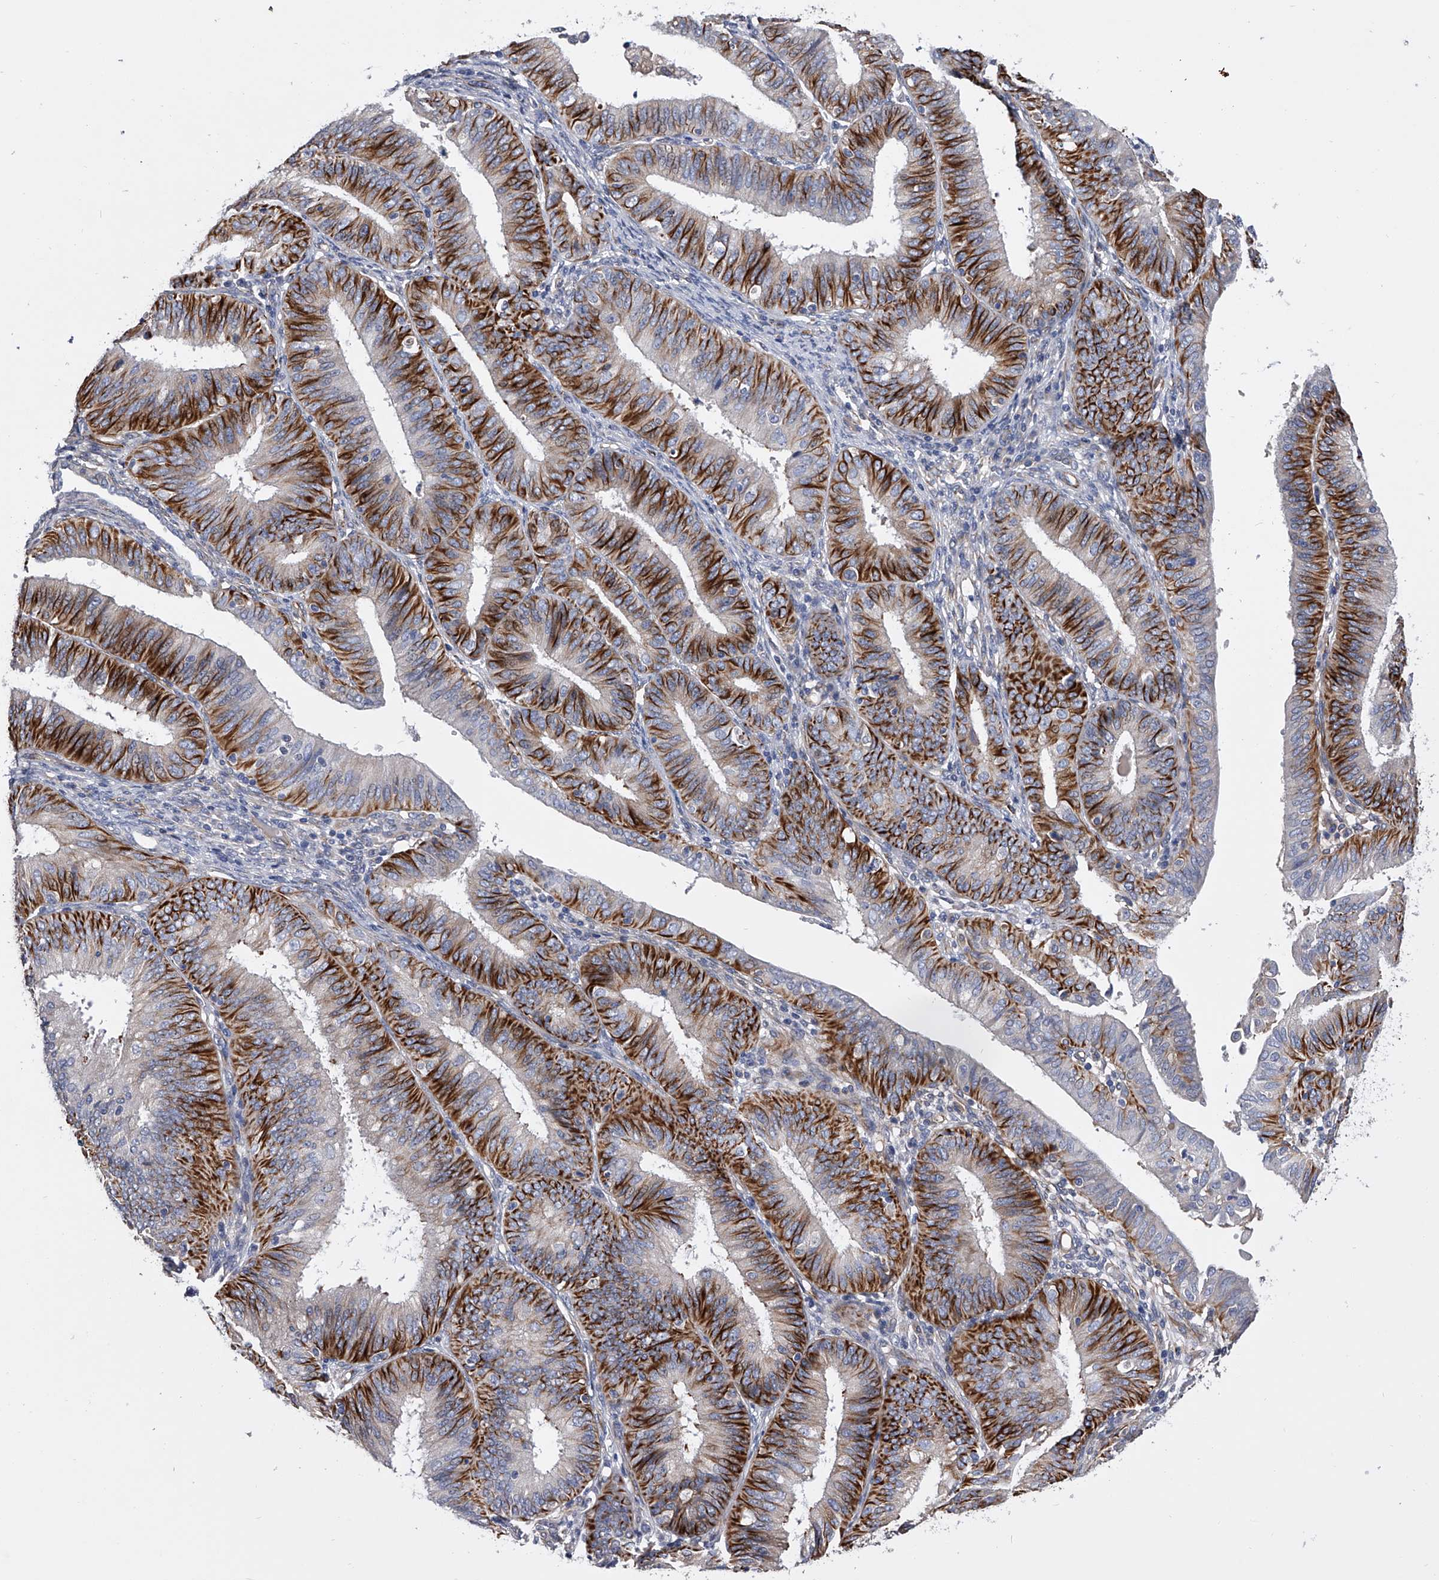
{"staining": {"intensity": "strong", "quantity": ">75%", "location": "cytoplasmic/membranous"}, "tissue": "endometrial cancer", "cell_type": "Tumor cells", "image_type": "cancer", "snomed": [{"axis": "morphology", "description": "Adenocarcinoma, NOS"}, {"axis": "topography", "description": "Endometrium"}], "caption": "Endometrial cancer (adenocarcinoma) tissue displays strong cytoplasmic/membranous positivity in about >75% of tumor cells The staining was performed using DAB to visualize the protein expression in brown, while the nuclei were stained in blue with hematoxylin (Magnification: 20x).", "gene": "EFCAB7", "patient": {"sex": "female", "age": 51}}